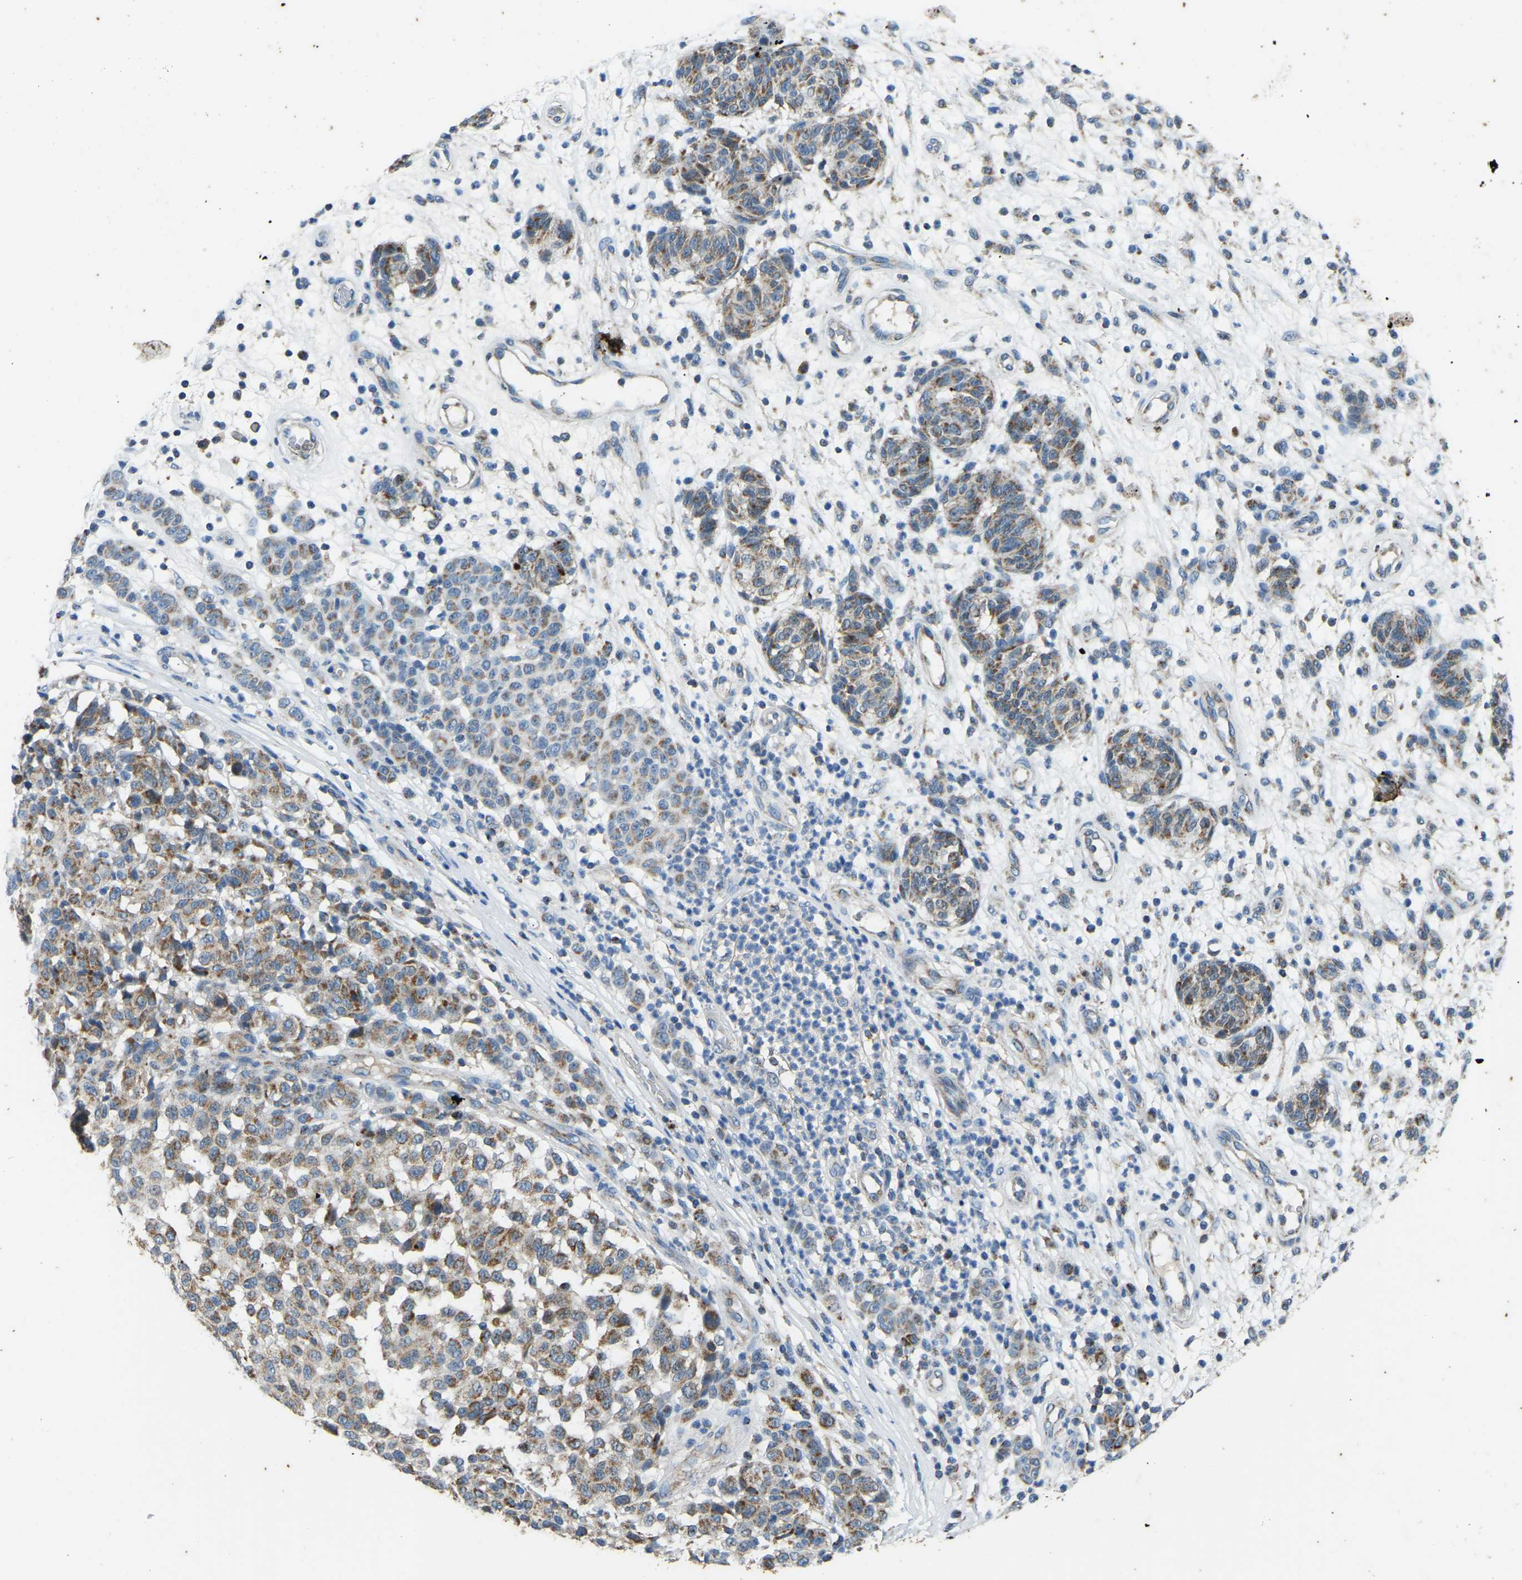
{"staining": {"intensity": "moderate", "quantity": ">75%", "location": "cytoplasmic/membranous"}, "tissue": "melanoma", "cell_type": "Tumor cells", "image_type": "cancer", "snomed": [{"axis": "morphology", "description": "Malignant melanoma, NOS"}, {"axis": "topography", "description": "Skin"}], "caption": "Protein analysis of melanoma tissue exhibits moderate cytoplasmic/membranous staining in approximately >75% of tumor cells. (Brightfield microscopy of DAB IHC at high magnification).", "gene": "ZNF200", "patient": {"sex": "male", "age": 59}}